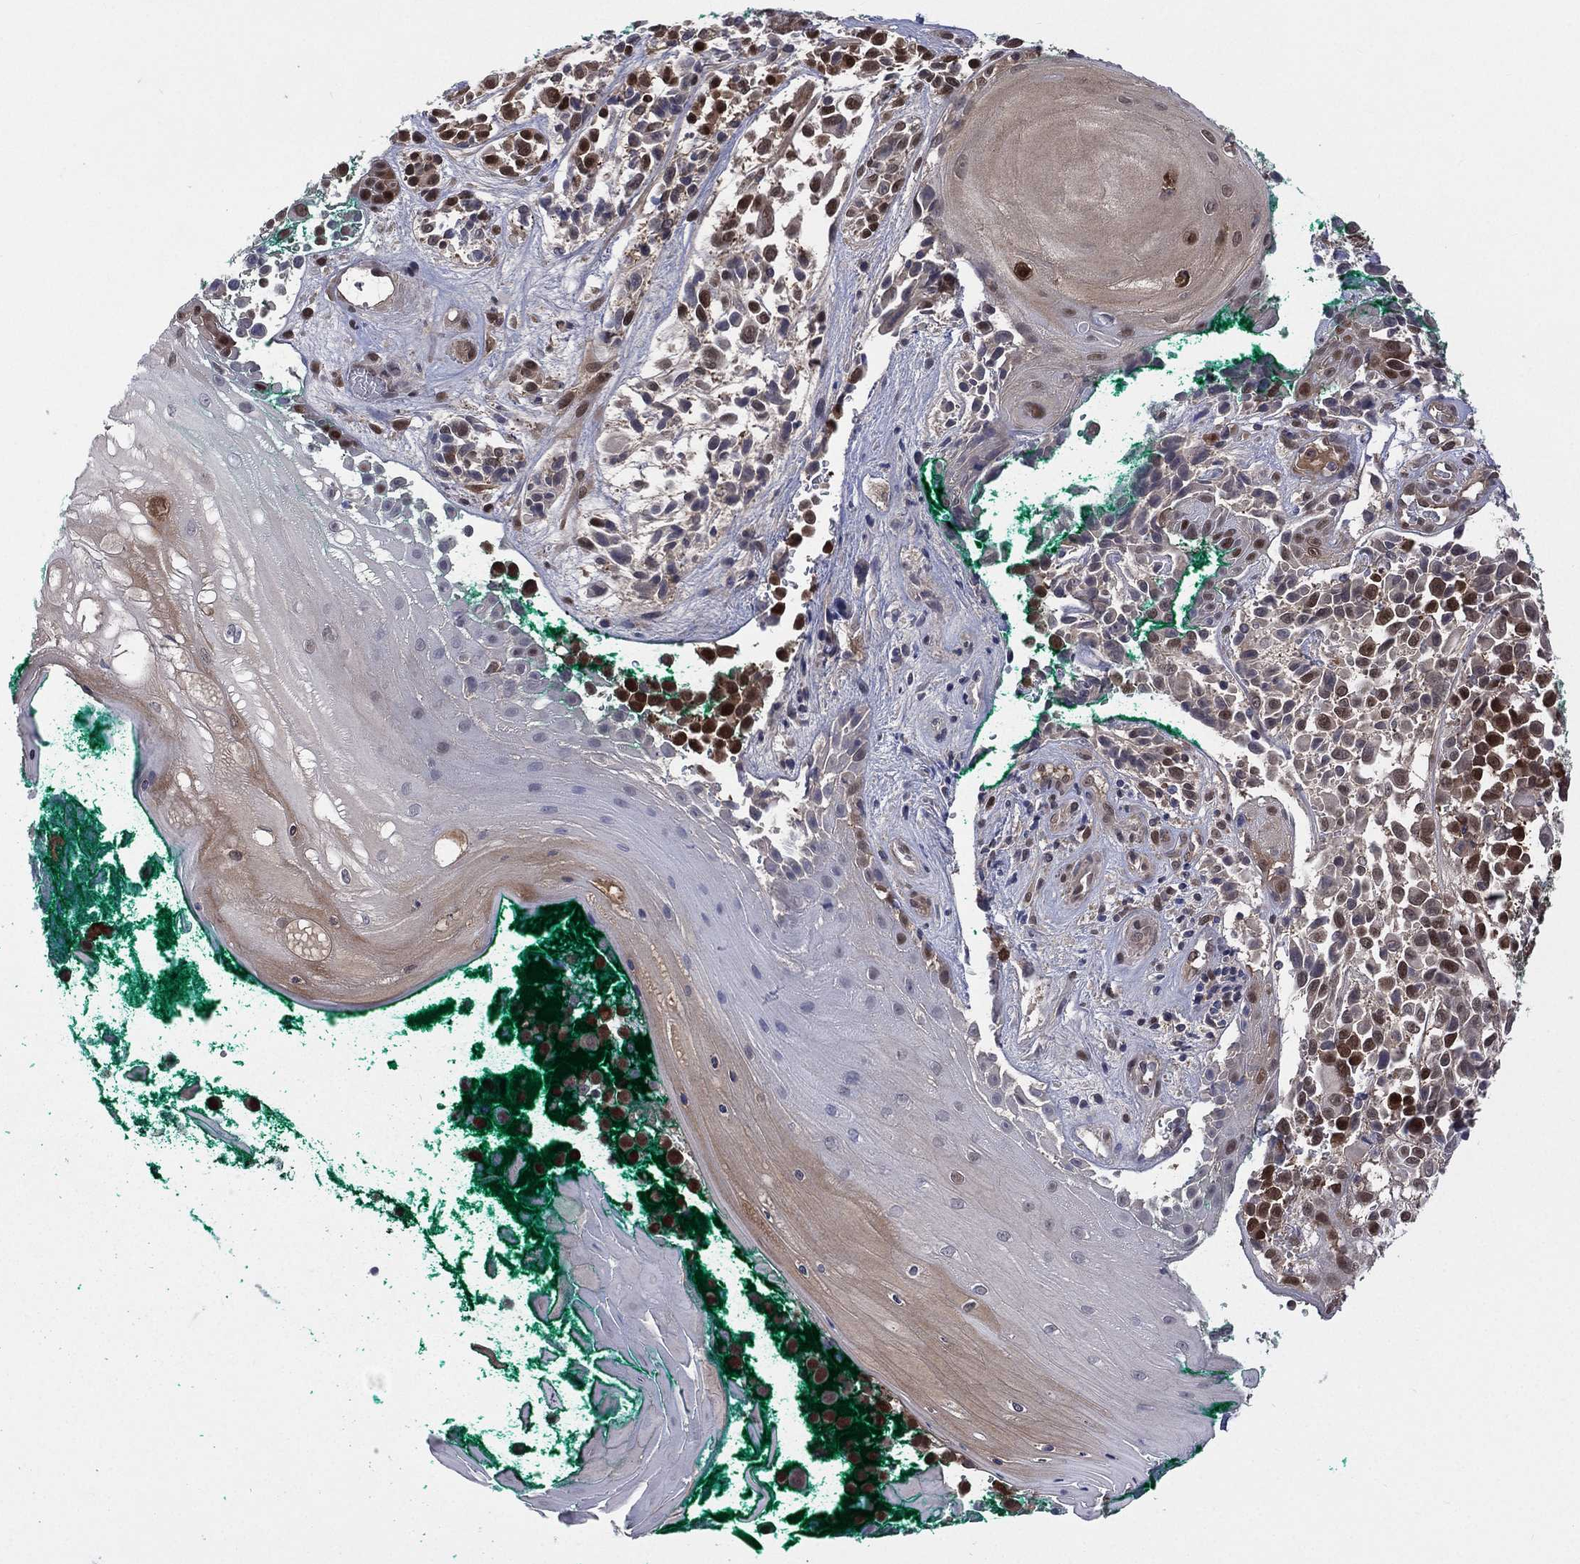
{"staining": {"intensity": "strong", "quantity": "25%-75%", "location": "nuclear"}, "tissue": "melanoma", "cell_type": "Tumor cells", "image_type": "cancer", "snomed": [{"axis": "morphology", "description": "Malignant melanoma, NOS"}, {"axis": "topography", "description": "Skin"}], "caption": "Immunohistochemistry (IHC) histopathology image of neoplastic tissue: human malignant melanoma stained using IHC displays high levels of strong protein expression localized specifically in the nuclear of tumor cells, appearing as a nuclear brown color.", "gene": "MTAP", "patient": {"sex": "female", "age": 88}}